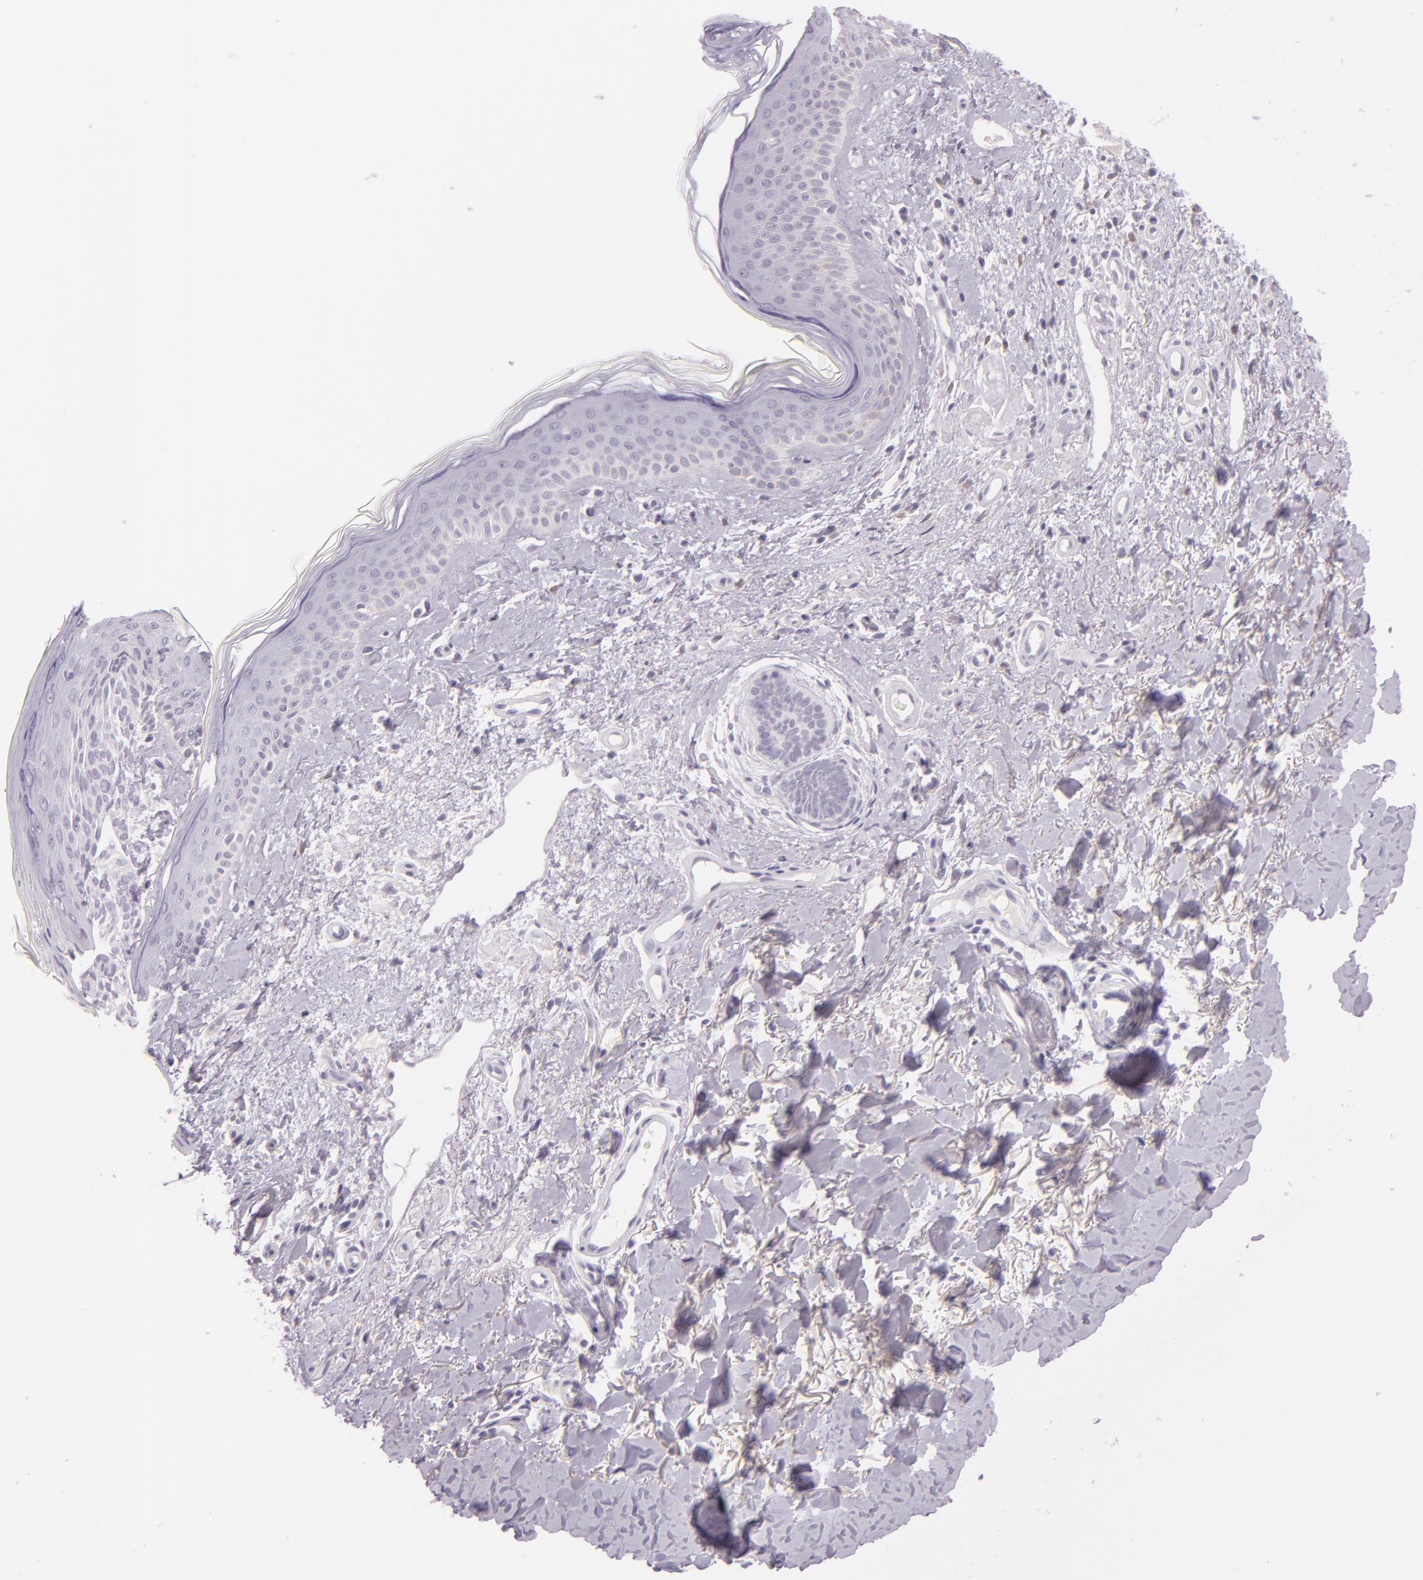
{"staining": {"intensity": "negative", "quantity": "none", "location": "none"}, "tissue": "skin cancer", "cell_type": "Tumor cells", "image_type": "cancer", "snomed": [{"axis": "morphology", "description": "Basal cell carcinoma"}, {"axis": "topography", "description": "Skin"}], "caption": "An IHC image of skin basal cell carcinoma is shown. There is no staining in tumor cells of skin basal cell carcinoma. (Immunohistochemistry, brightfield microscopy, high magnification).", "gene": "CBS", "patient": {"sex": "female", "age": 78}}